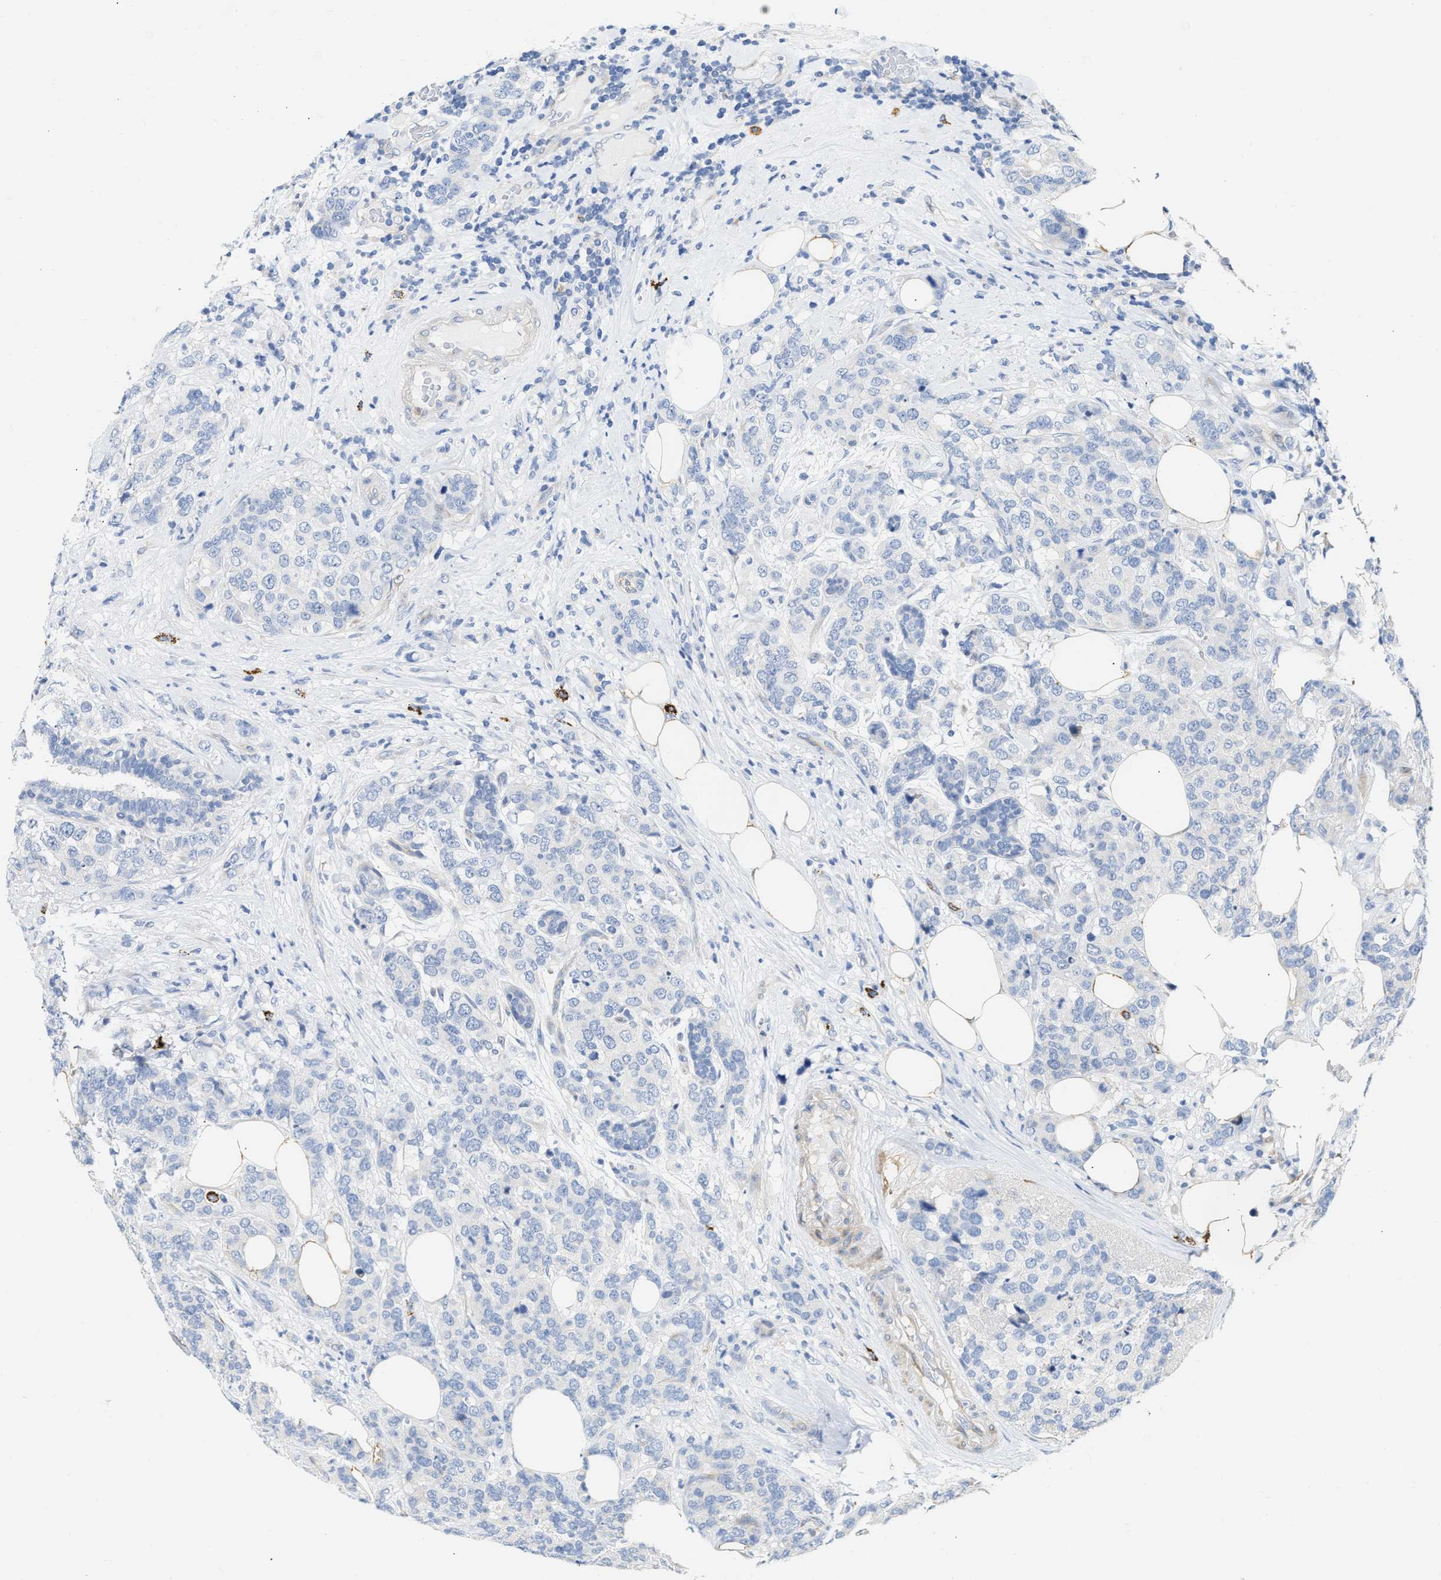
{"staining": {"intensity": "negative", "quantity": "none", "location": "none"}, "tissue": "breast cancer", "cell_type": "Tumor cells", "image_type": "cancer", "snomed": [{"axis": "morphology", "description": "Lobular carcinoma"}, {"axis": "topography", "description": "Breast"}], "caption": "IHC micrograph of neoplastic tissue: breast cancer stained with DAB (3,3'-diaminobenzidine) reveals no significant protein expression in tumor cells.", "gene": "FHL1", "patient": {"sex": "female", "age": 59}}